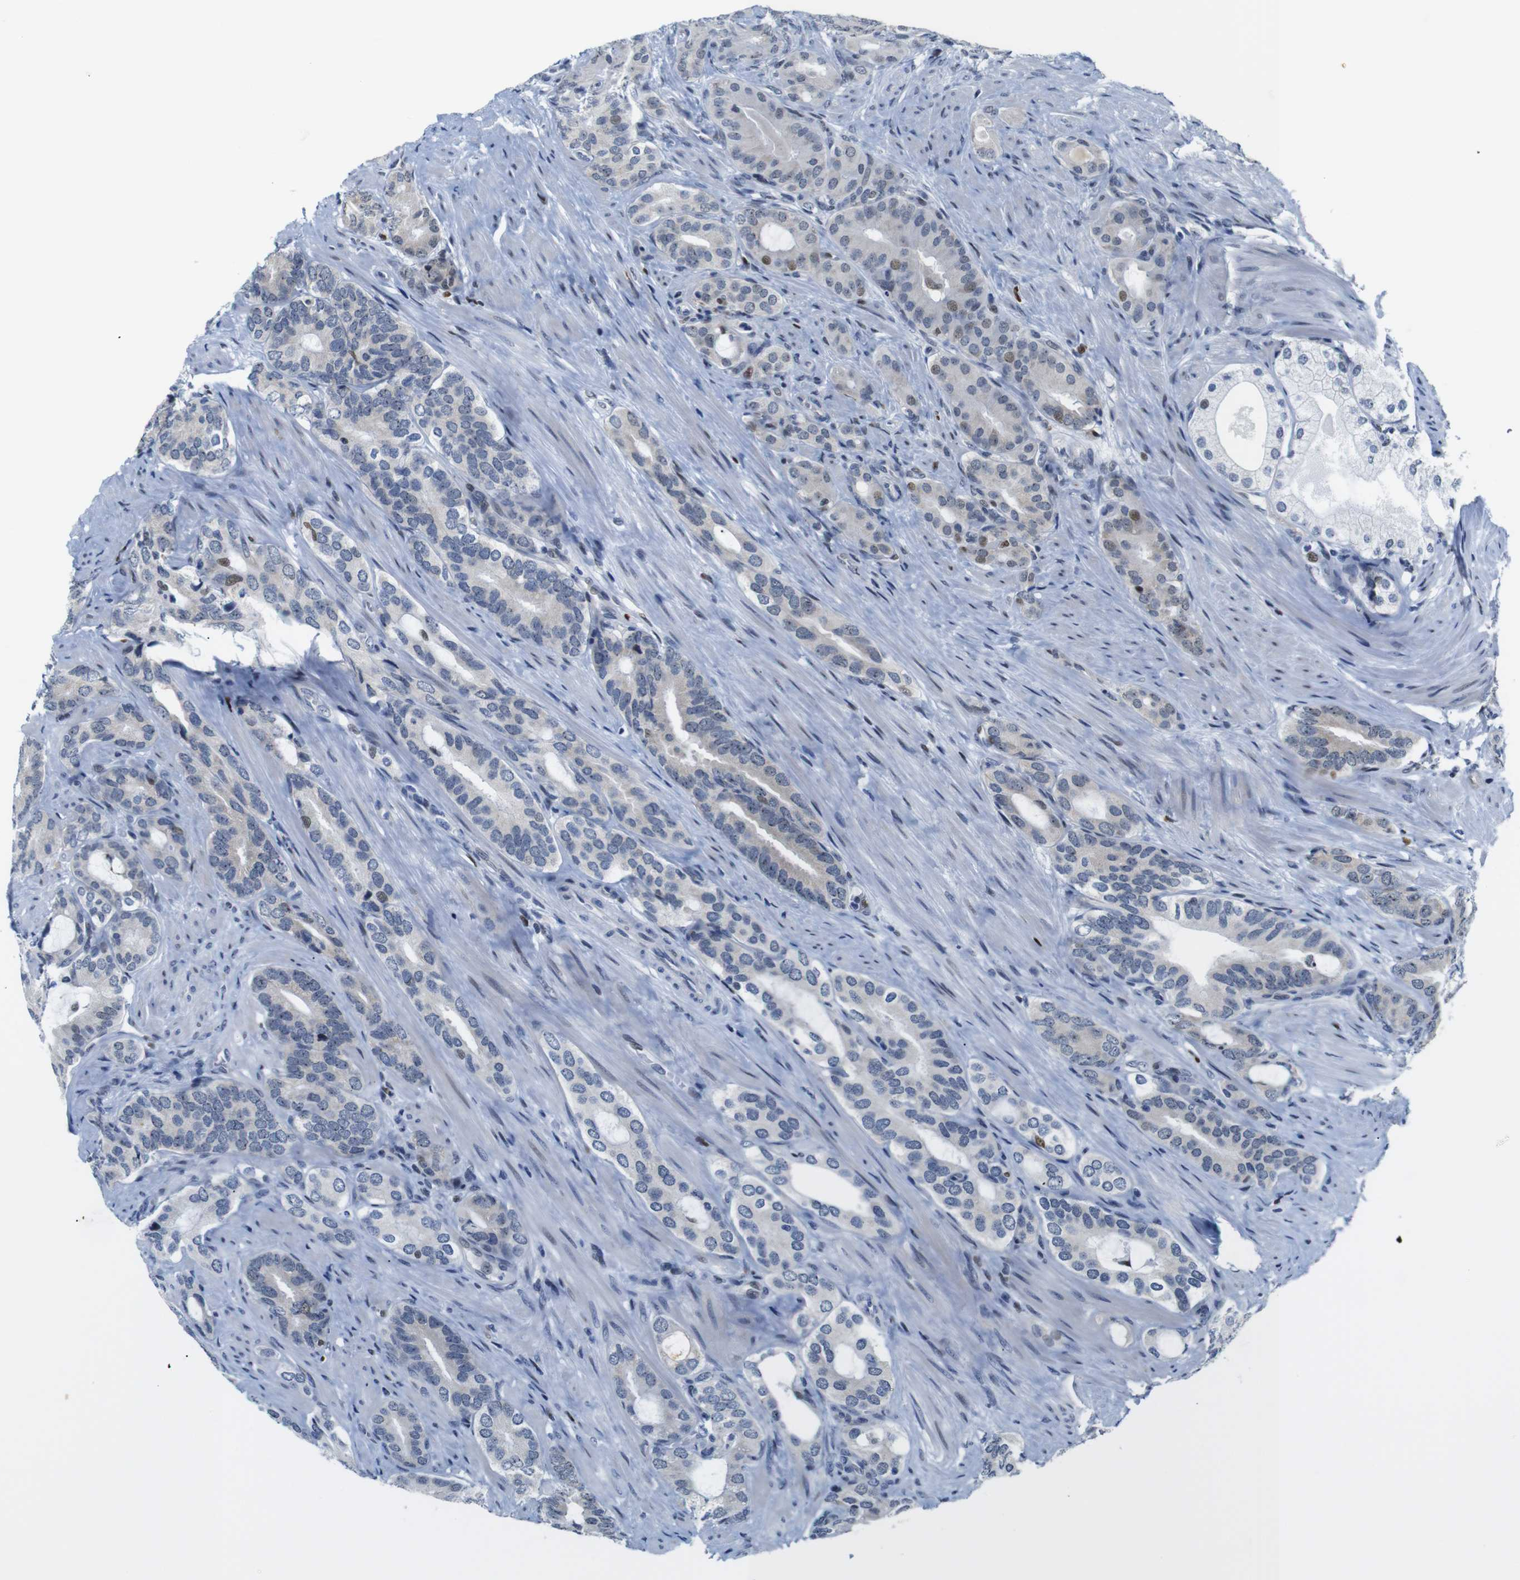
{"staining": {"intensity": "weak", "quantity": "<25%", "location": "nuclear"}, "tissue": "prostate cancer", "cell_type": "Tumor cells", "image_type": "cancer", "snomed": [{"axis": "morphology", "description": "Adenocarcinoma, Low grade"}, {"axis": "topography", "description": "Prostate"}], "caption": "An immunohistochemistry (IHC) photomicrograph of prostate cancer (low-grade adenocarcinoma) is shown. There is no staining in tumor cells of prostate cancer (low-grade adenocarcinoma).", "gene": "GATA6", "patient": {"sex": "male", "age": 63}}